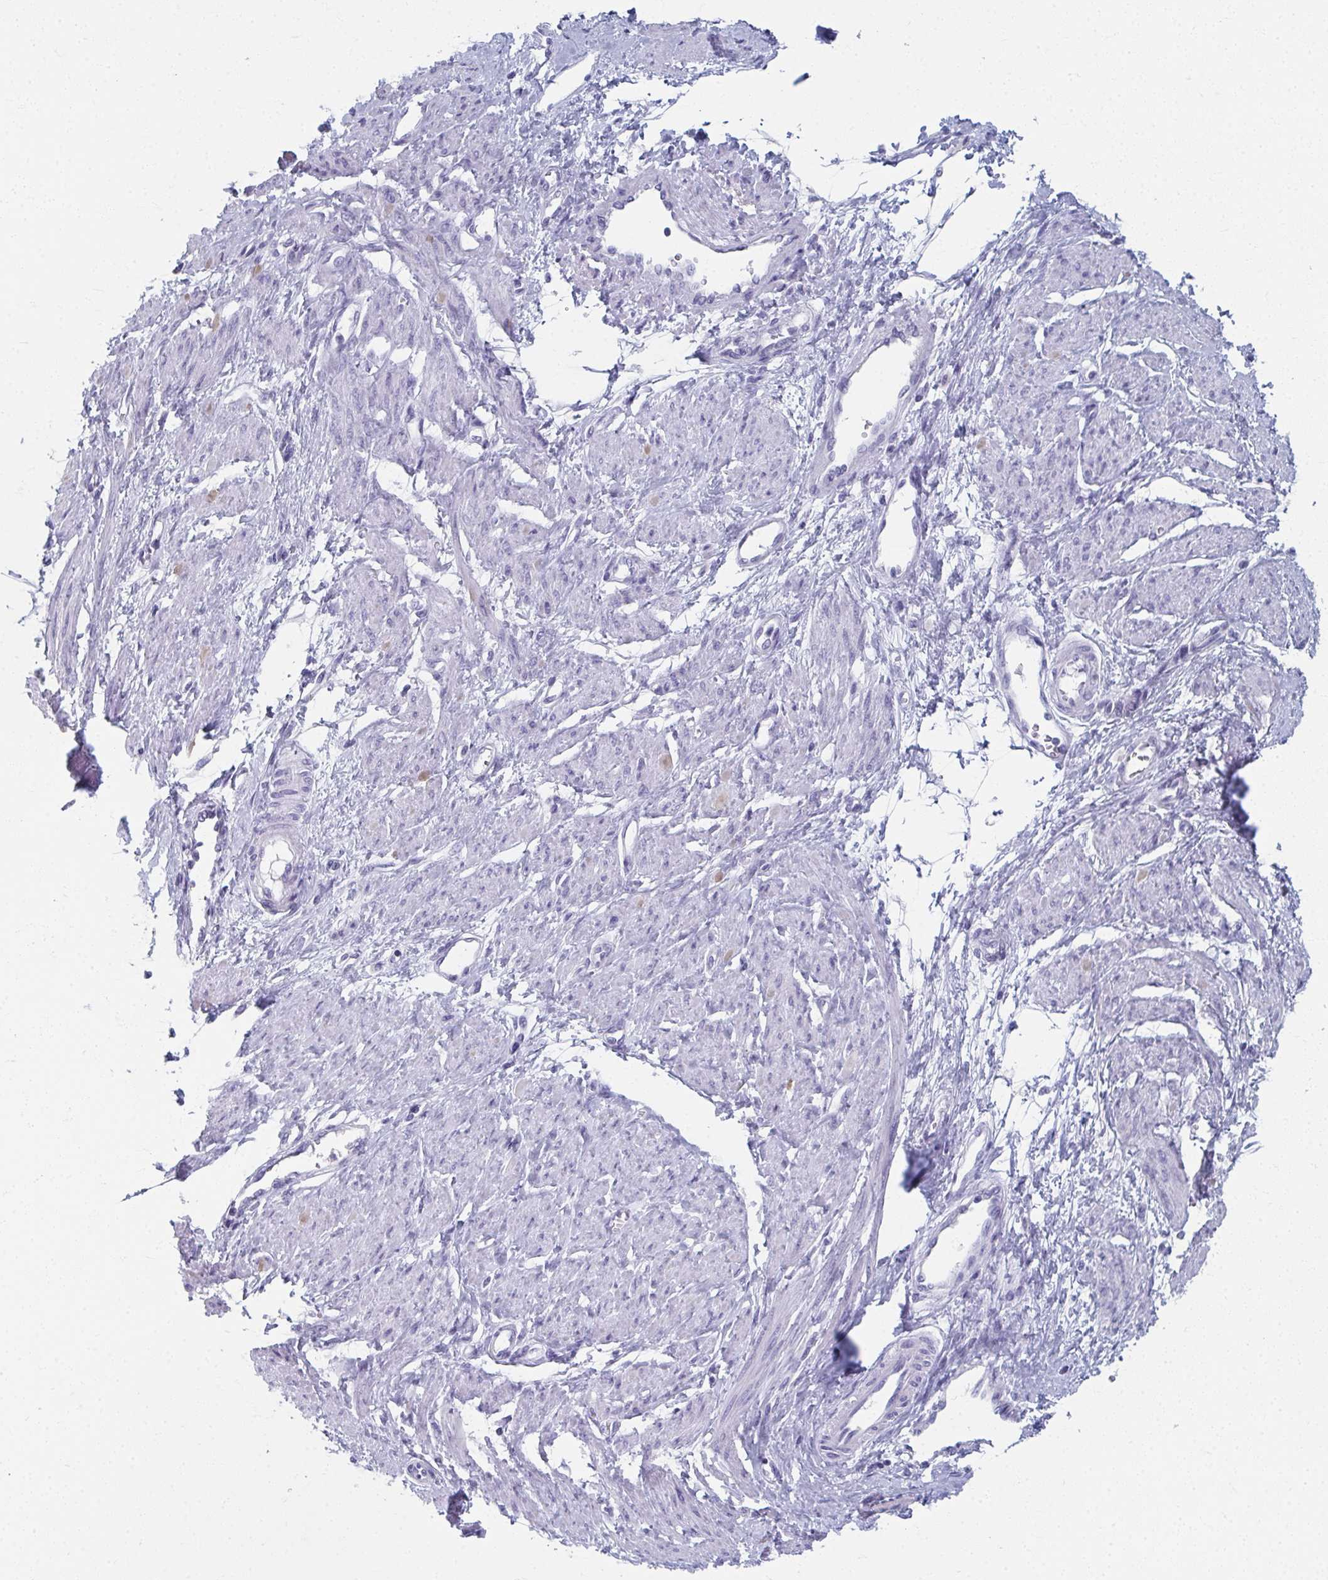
{"staining": {"intensity": "negative", "quantity": "none", "location": "none"}, "tissue": "smooth muscle", "cell_type": "Smooth muscle cells", "image_type": "normal", "snomed": [{"axis": "morphology", "description": "Normal tissue, NOS"}, {"axis": "topography", "description": "Smooth muscle"}, {"axis": "topography", "description": "Uterus"}], "caption": "The IHC image has no significant positivity in smooth muscle cells of smooth muscle.", "gene": "GHRL", "patient": {"sex": "female", "age": 39}}